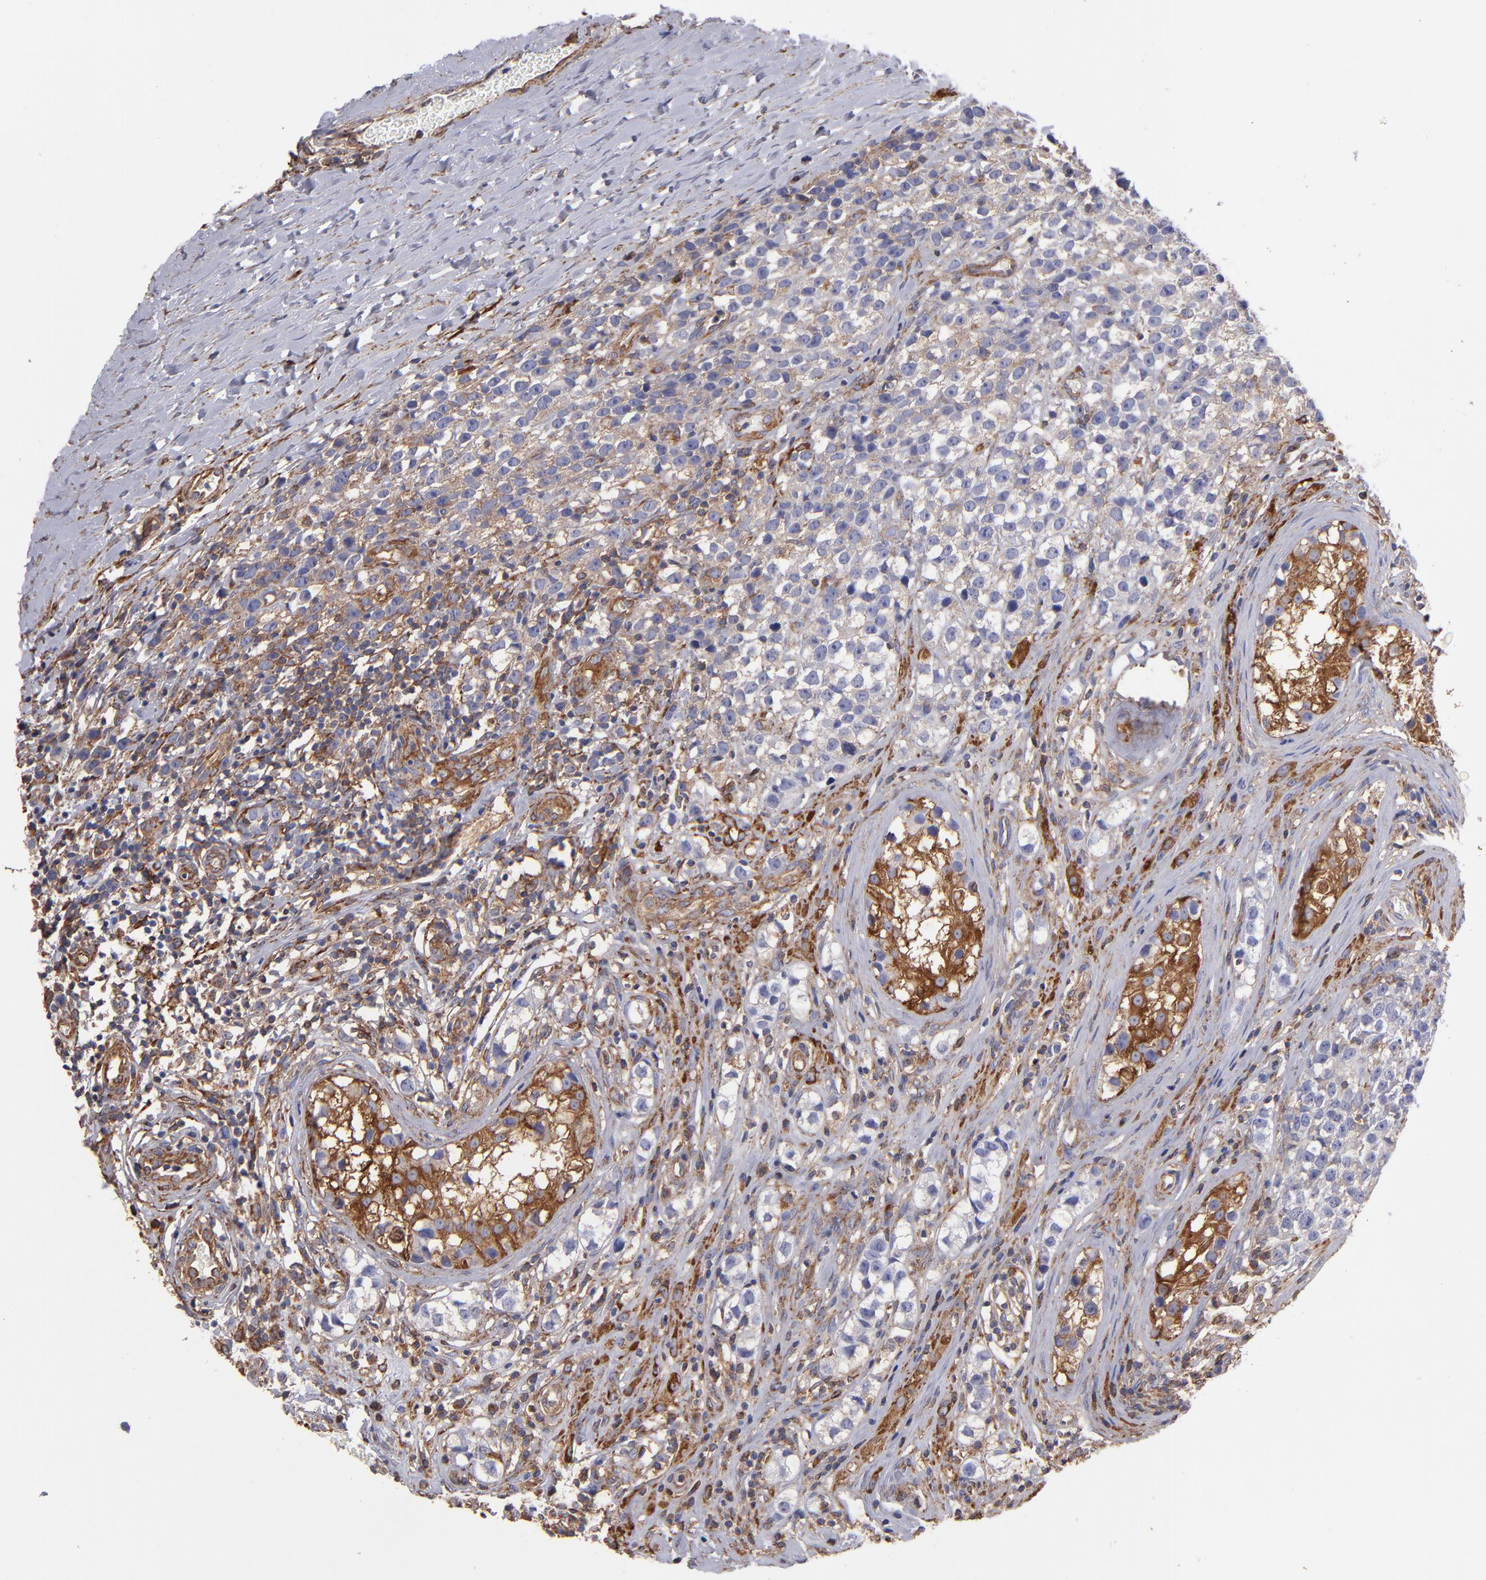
{"staining": {"intensity": "negative", "quantity": "none", "location": "none"}, "tissue": "testis cancer", "cell_type": "Tumor cells", "image_type": "cancer", "snomed": [{"axis": "morphology", "description": "Seminoma, NOS"}, {"axis": "topography", "description": "Testis"}], "caption": "Tumor cells are negative for protein expression in human testis cancer.", "gene": "MVP", "patient": {"sex": "male", "age": 25}}